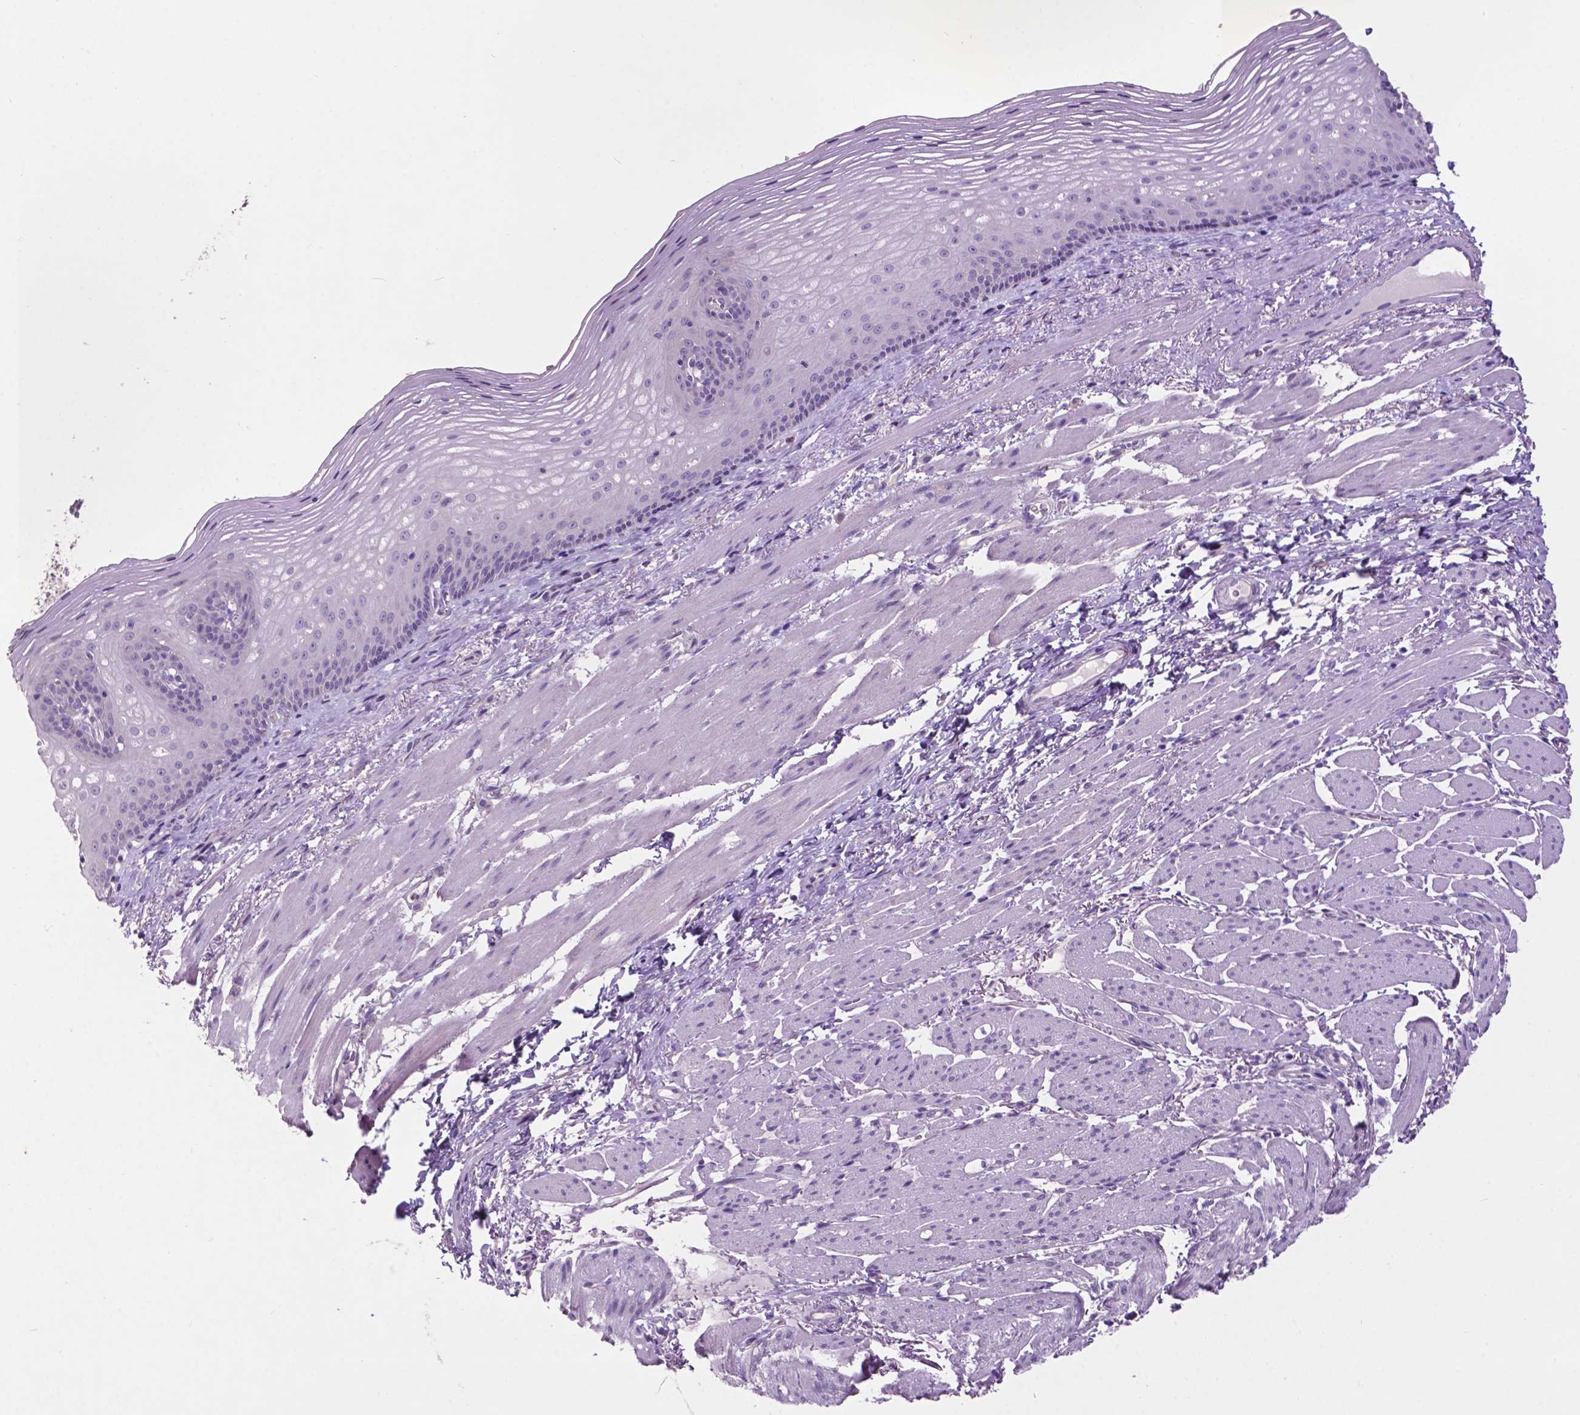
{"staining": {"intensity": "negative", "quantity": "none", "location": "none"}, "tissue": "esophagus", "cell_type": "Squamous epithelial cells", "image_type": "normal", "snomed": [{"axis": "morphology", "description": "Normal tissue, NOS"}, {"axis": "topography", "description": "Esophagus"}], "caption": "There is no significant expression in squamous epithelial cells of esophagus. Nuclei are stained in blue.", "gene": "PLSCR1", "patient": {"sex": "male", "age": 76}}